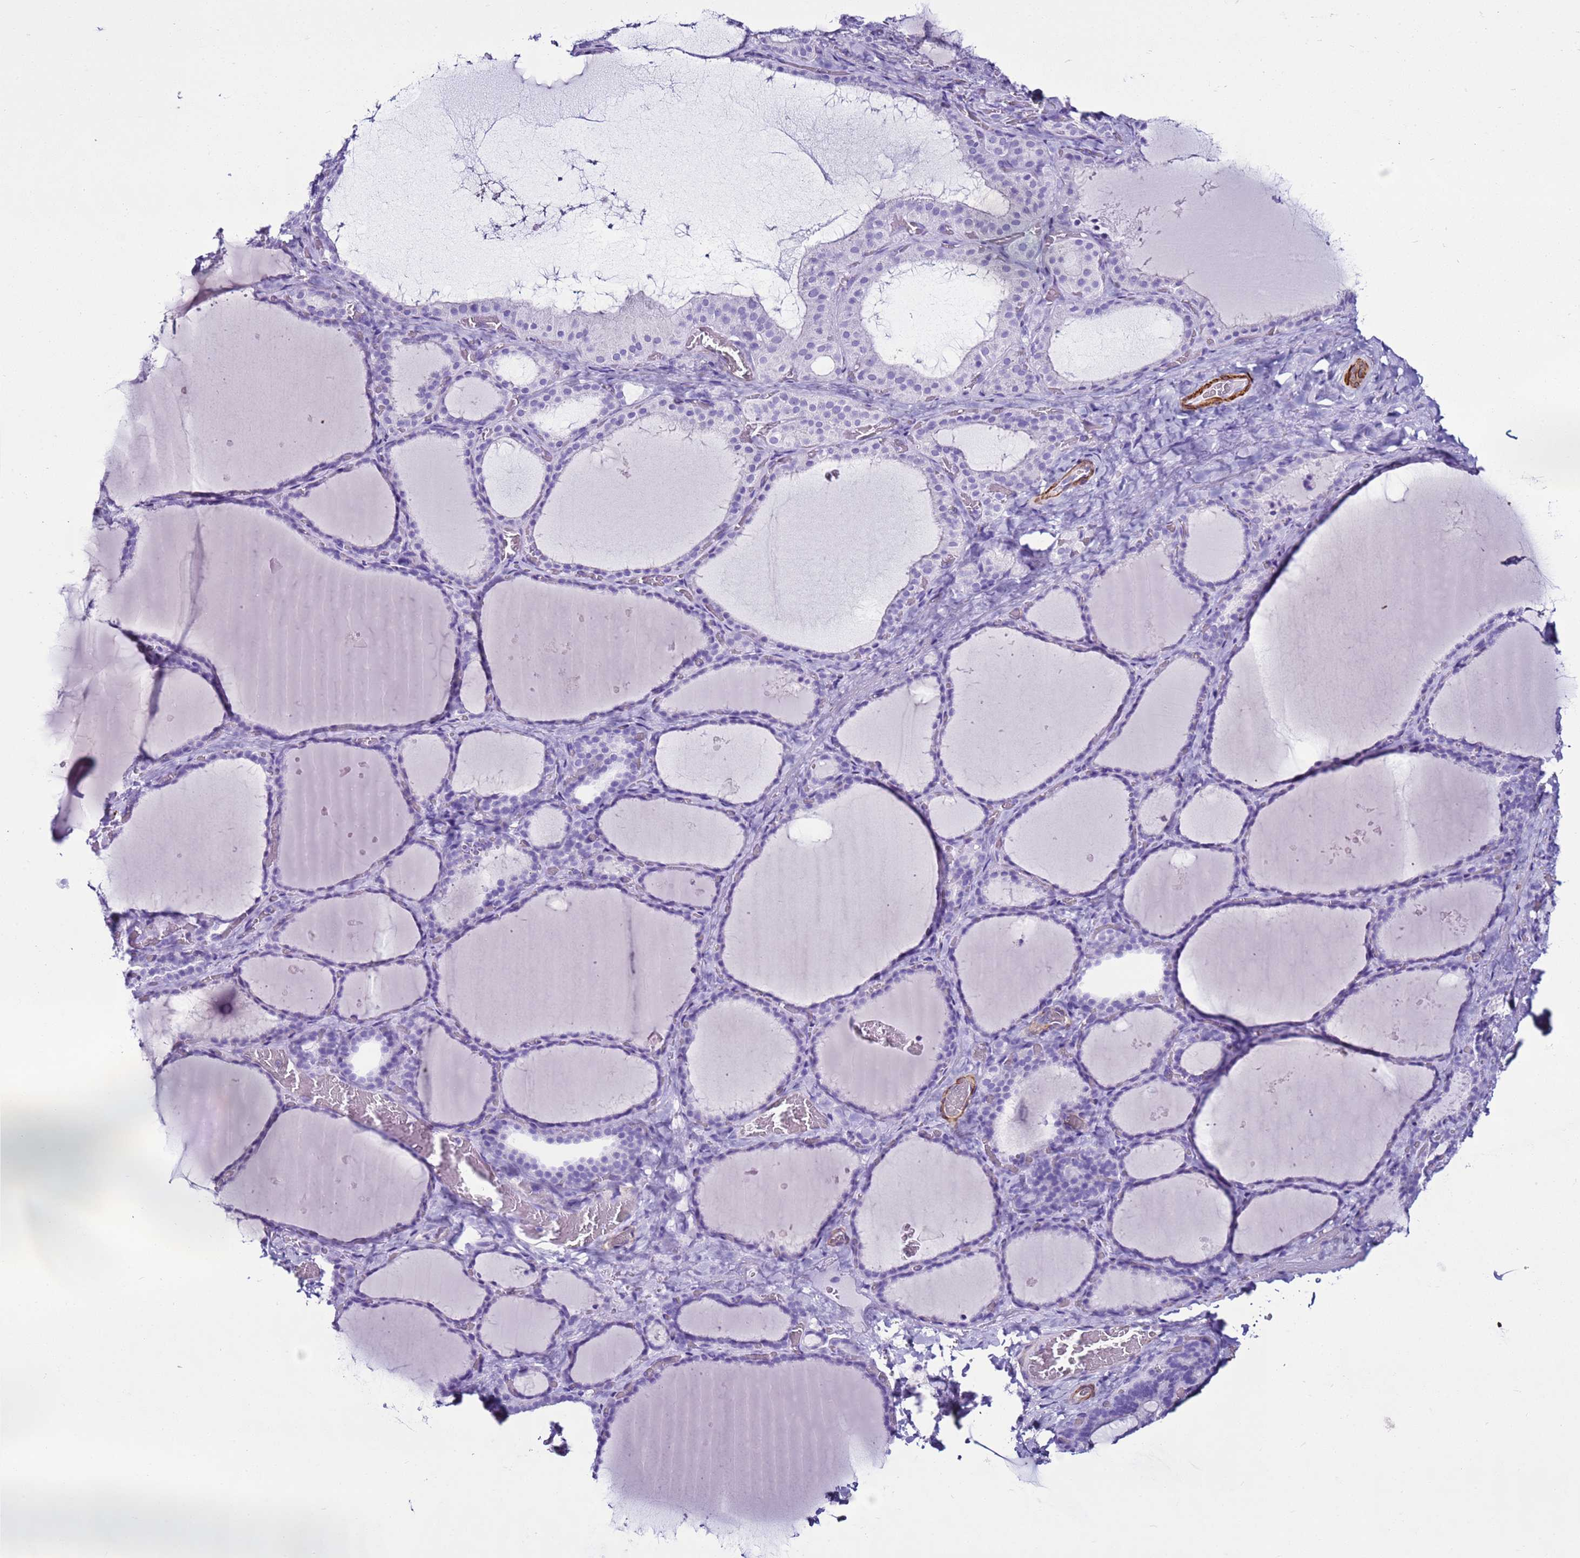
{"staining": {"intensity": "negative", "quantity": "none", "location": "none"}, "tissue": "thyroid gland", "cell_type": "Glandular cells", "image_type": "normal", "snomed": [{"axis": "morphology", "description": "Normal tissue, NOS"}, {"axis": "topography", "description": "Thyroid gland"}], "caption": "Micrograph shows no significant protein staining in glandular cells of normal thyroid gland.", "gene": "LCMT1", "patient": {"sex": "female", "age": 39}}